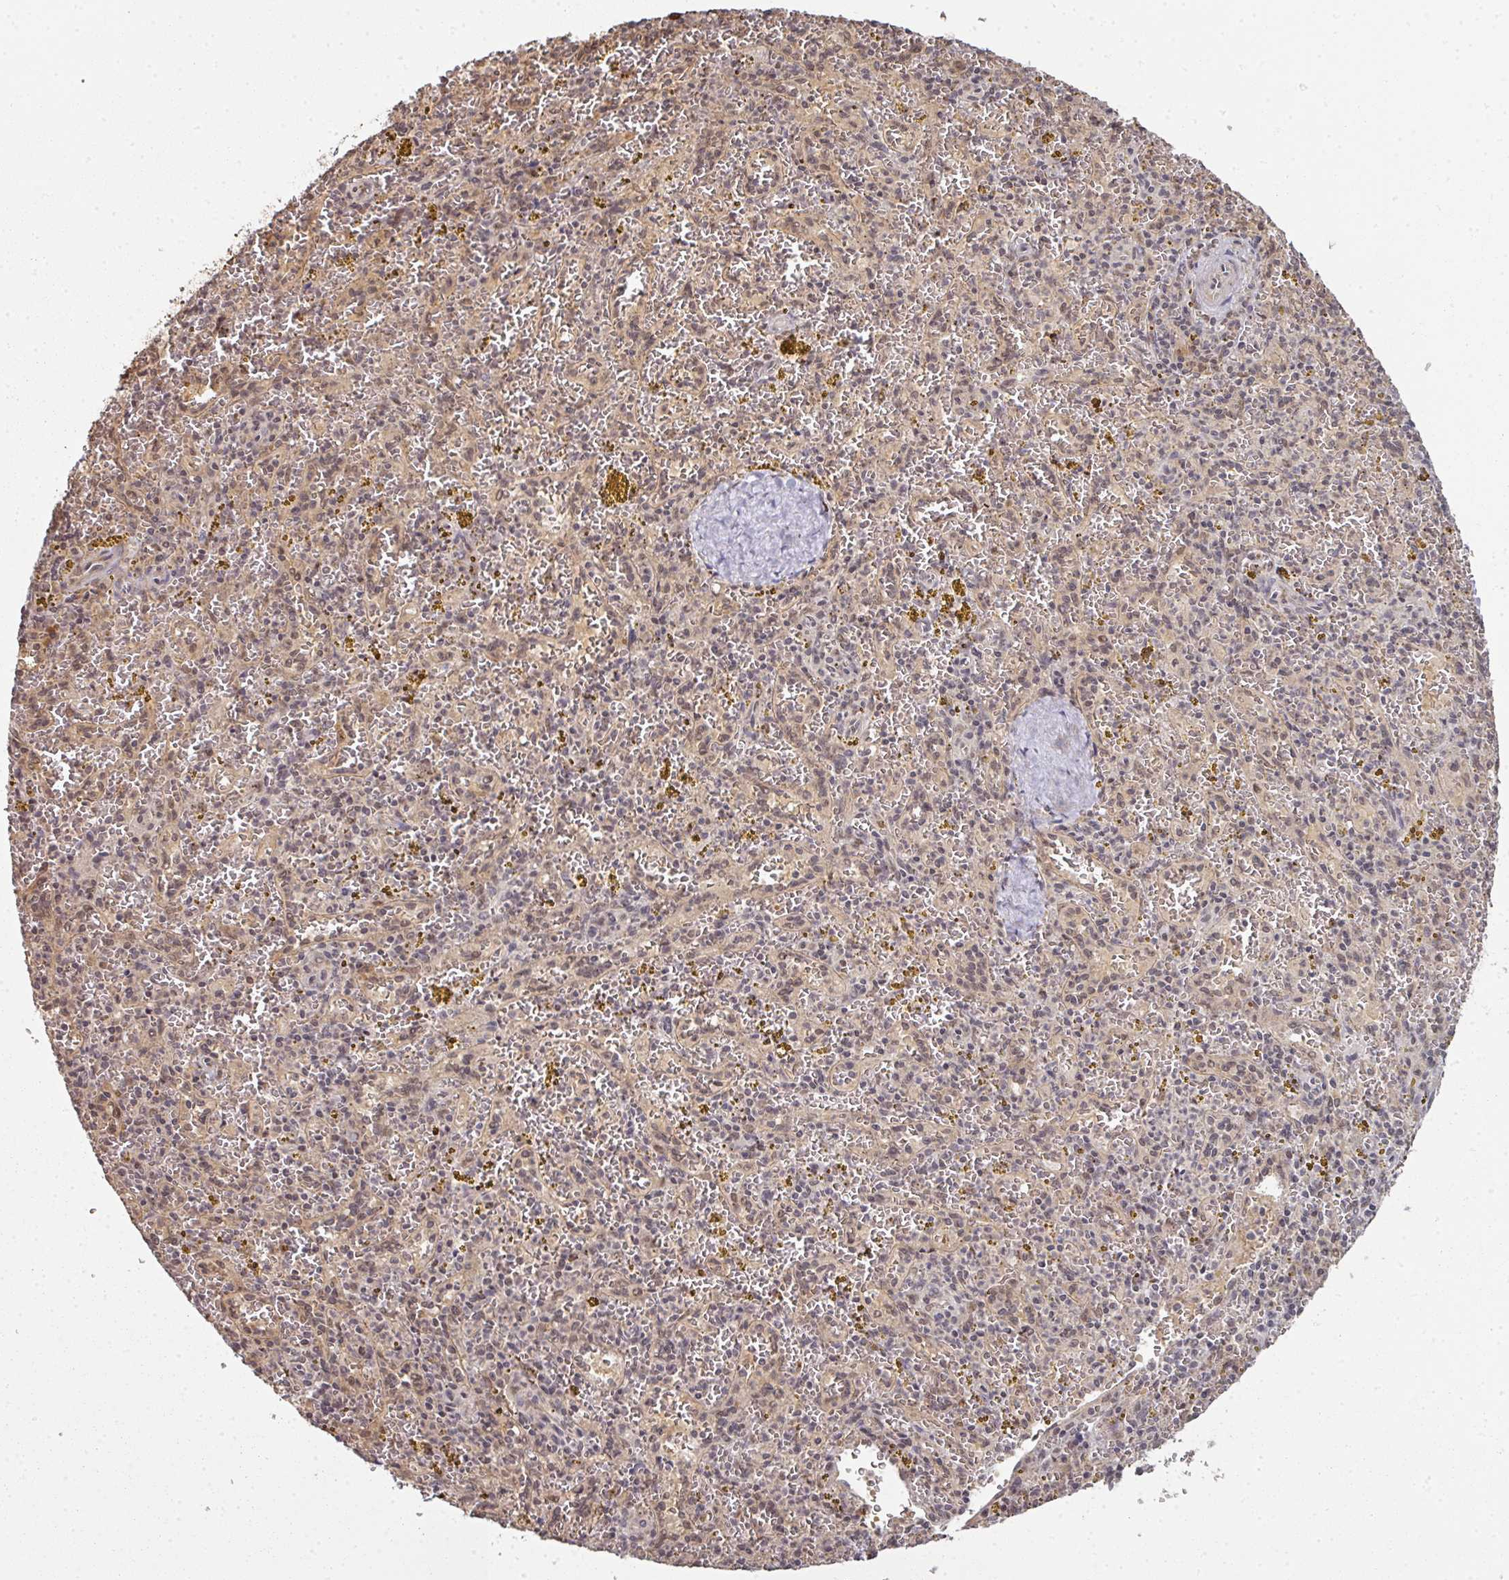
{"staining": {"intensity": "weak", "quantity": "<25%", "location": "nuclear"}, "tissue": "spleen", "cell_type": "Cells in red pulp", "image_type": "normal", "snomed": [{"axis": "morphology", "description": "Normal tissue, NOS"}, {"axis": "topography", "description": "Spleen"}], "caption": "This is an IHC photomicrograph of unremarkable spleen. There is no staining in cells in red pulp.", "gene": "GTF2H3", "patient": {"sex": "male", "age": 57}}